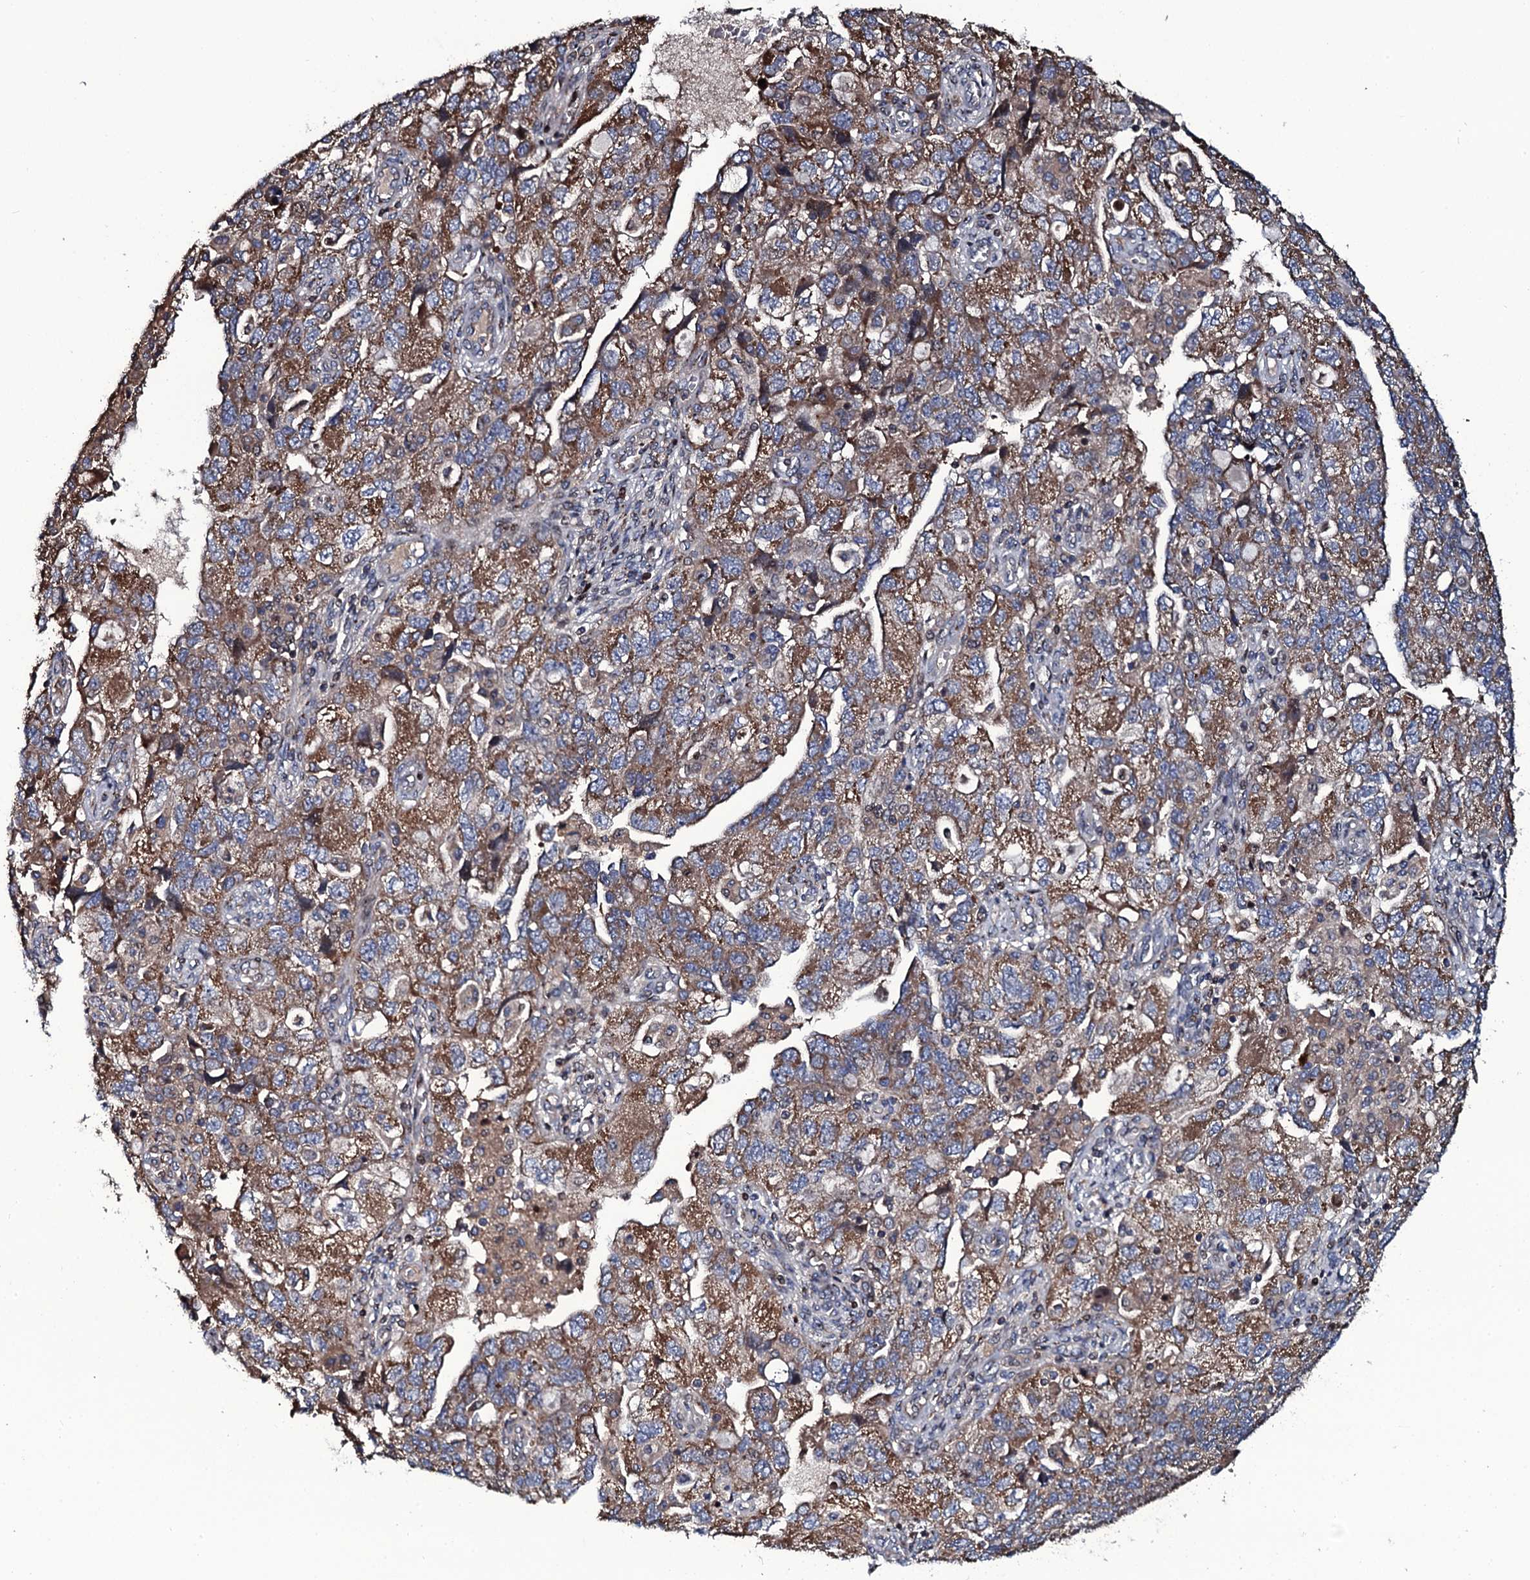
{"staining": {"intensity": "moderate", "quantity": ">75%", "location": "cytoplasmic/membranous"}, "tissue": "ovarian cancer", "cell_type": "Tumor cells", "image_type": "cancer", "snomed": [{"axis": "morphology", "description": "Carcinoma, NOS"}, {"axis": "morphology", "description": "Cystadenocarcinoma, serous, NOS"}, {"axis": "topography", "description": "Ovary"}], "caption": "Ovarian cancer stained with a protein marker demonstrates moderate staining in tumor cells.", "gene": "PLET1", "patient": {"sex": "female", "age": 69}}